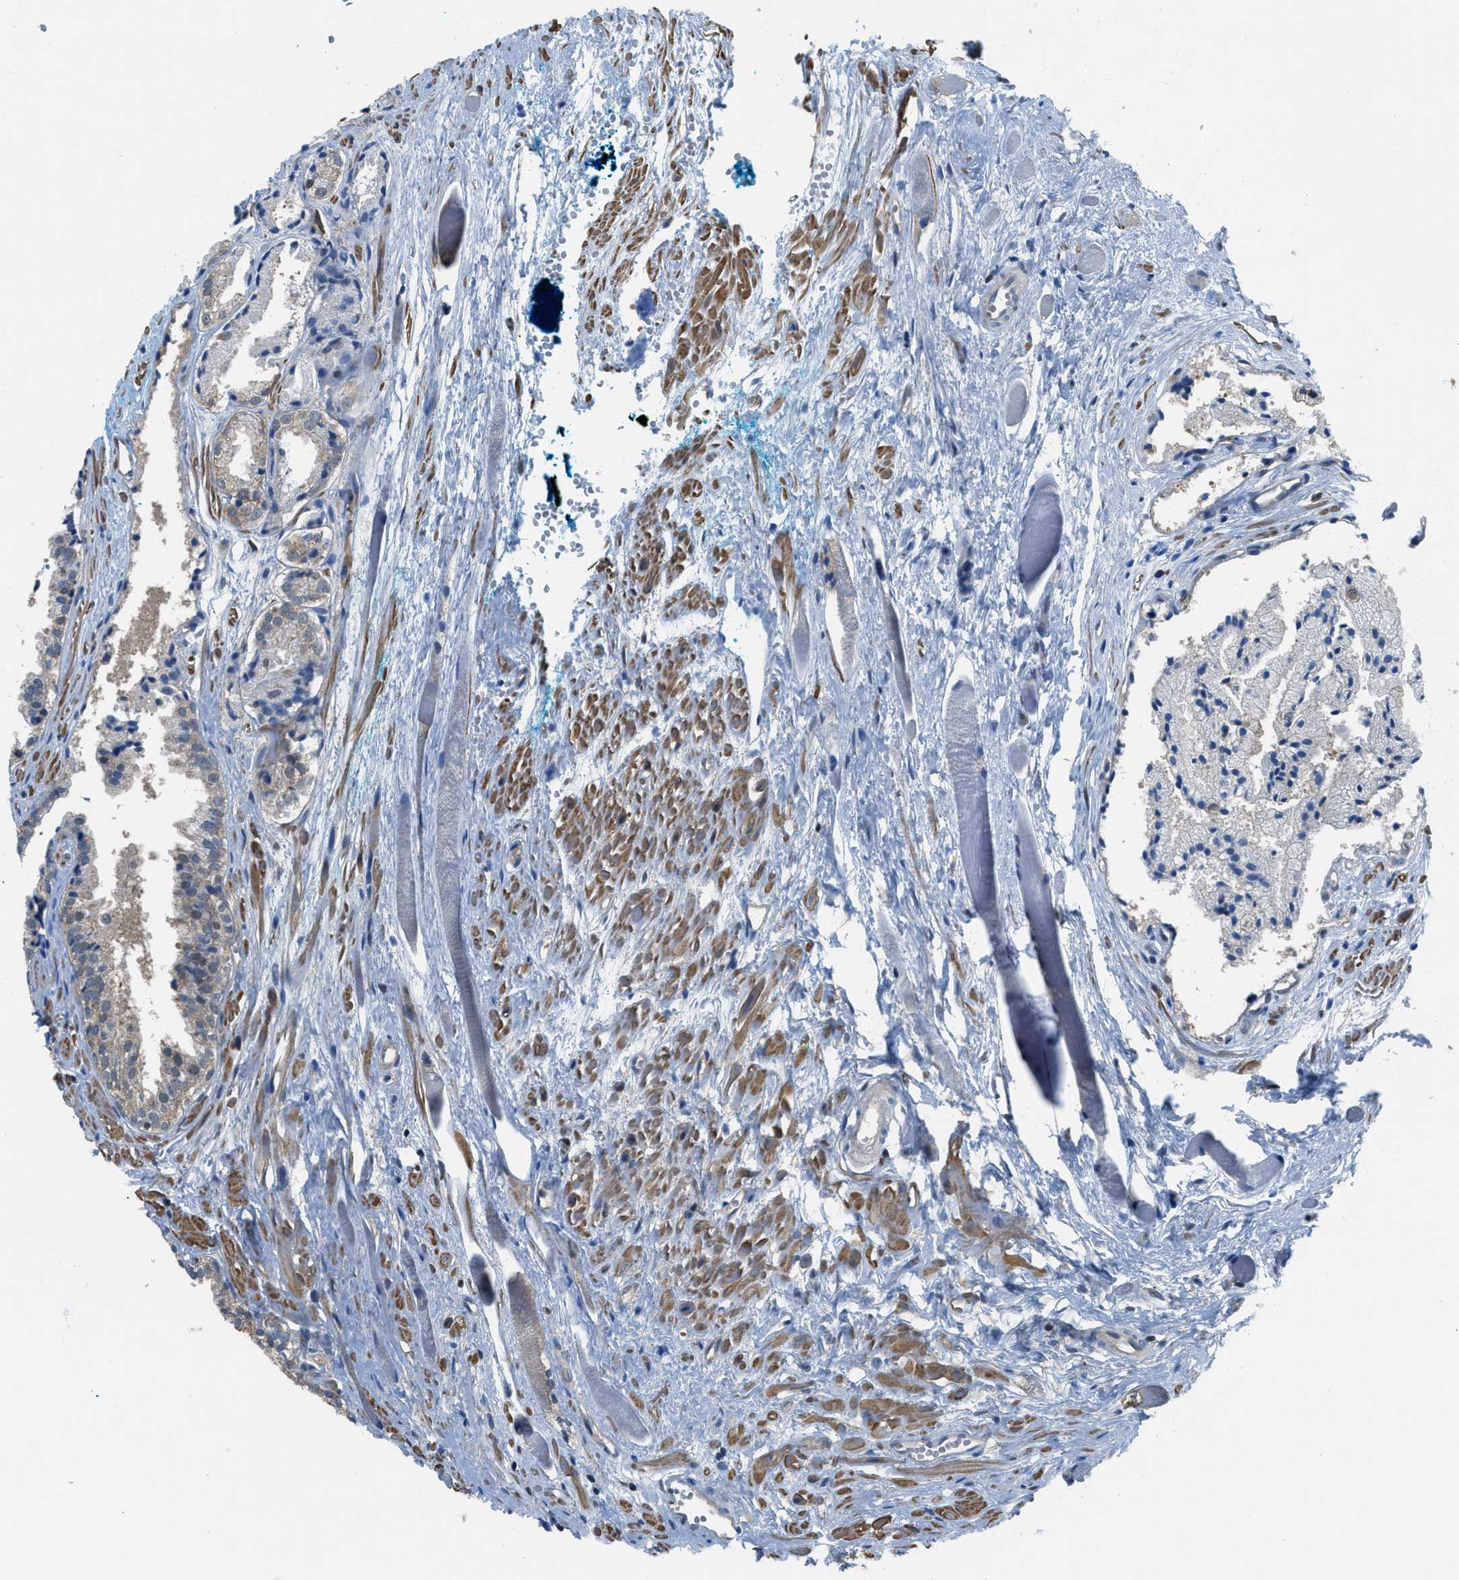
{"staining": {"intensity": "weak", "quantity": "<25%", "location": "cytoplasmic/membranous"}, "tissue": "prostate cancer", "cell_type": "Tumor cells", "image_type": "cancer", "snomed": [{"axis": "morphology", "description": "Adenocarcinoma, Low grade"}, {"axis": "topography", "description": "Prostate"}], "caption": "The micrograph exhibits no significant positivity in tumor cells of prostate cancer (adenocarcinoma (low-grade)).", "gene": "PIP5K1C", "patient": {"sex": "male", "age": 57}}